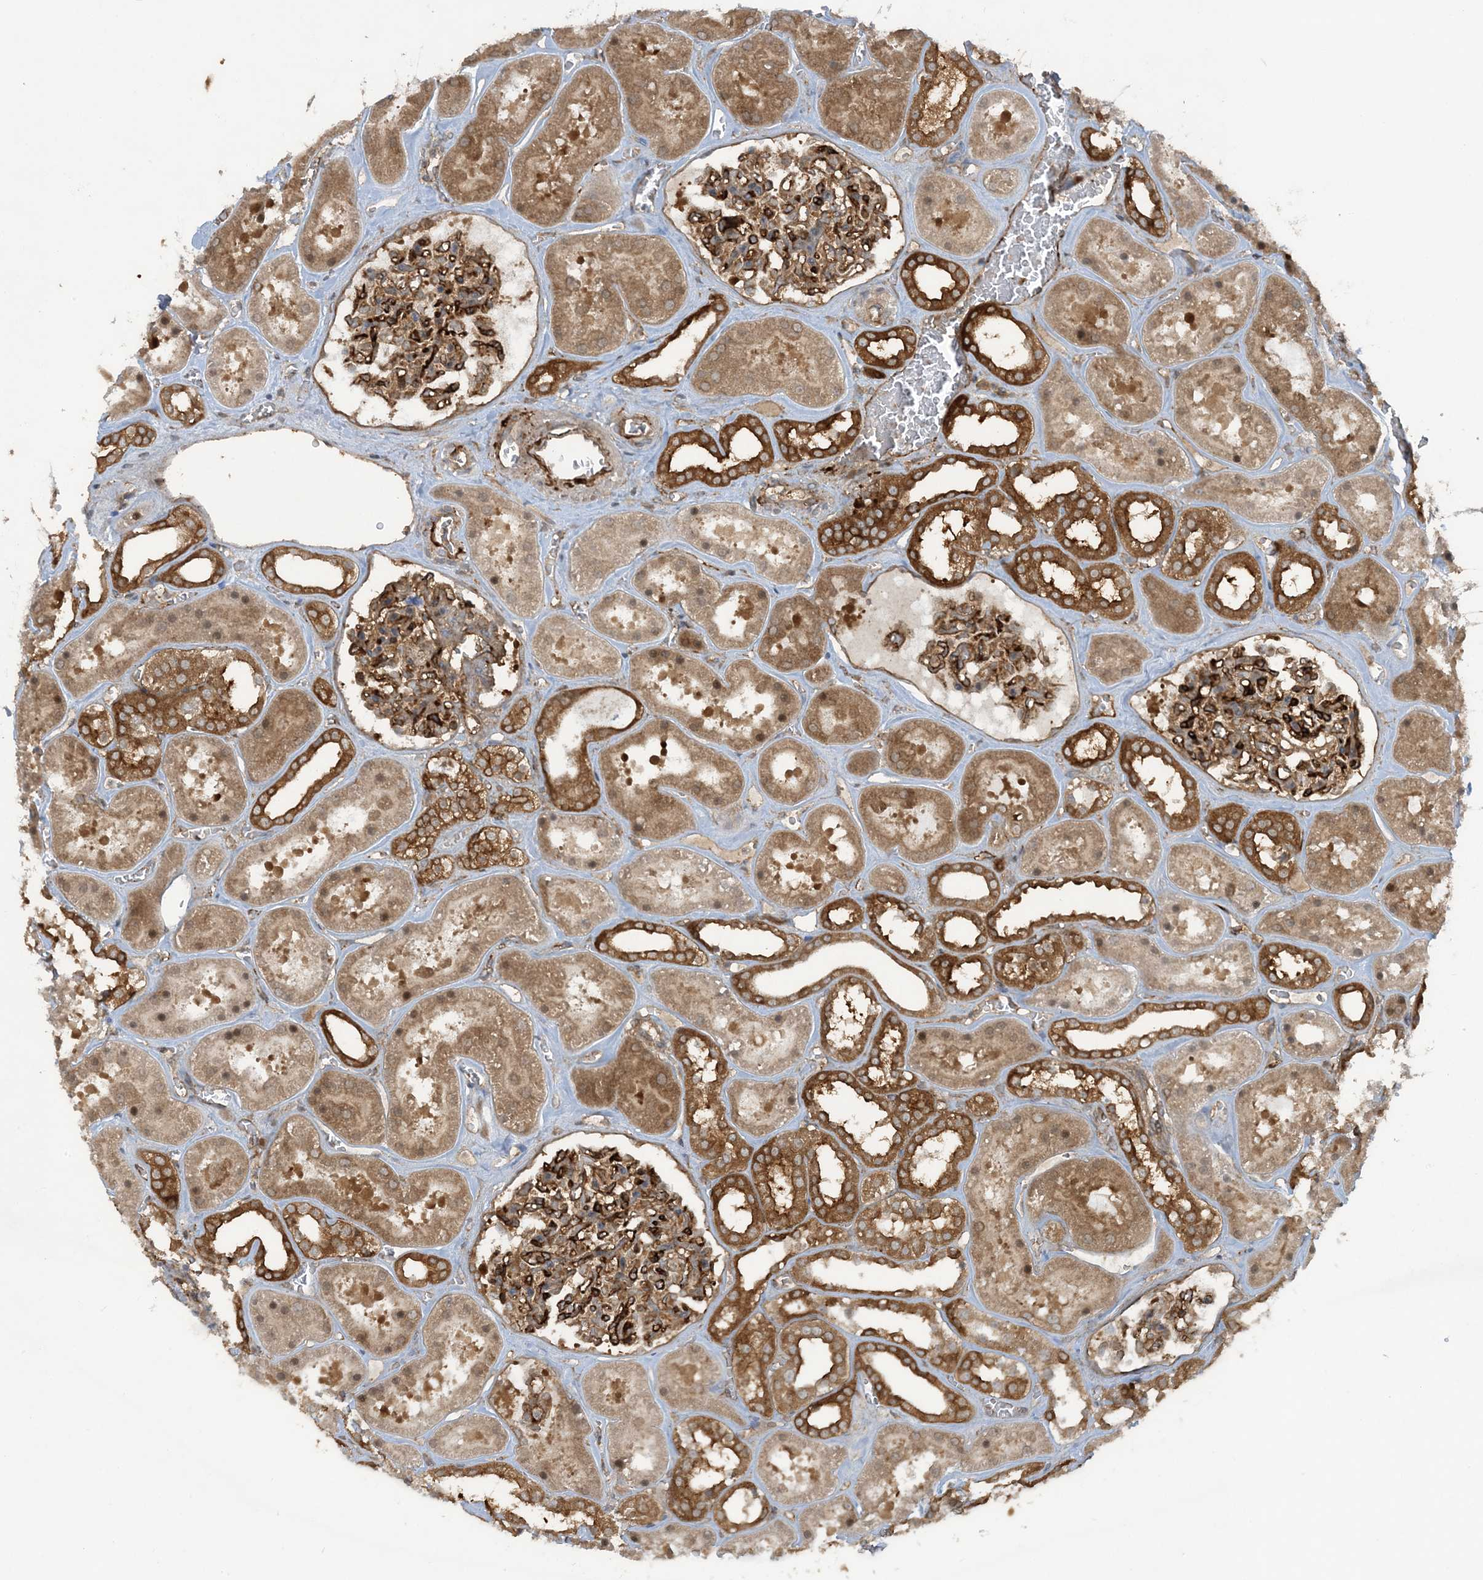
{"staining": {"intensity": "strong", "quantity": ">75%", "location": "cytoplasmic/membranous"}, "tissue": "kidney", "cell_type": "Cells in glomeruli", "image_type": "normal", "snomed": [{"axis": "morphology", "description": "Normal tissue, NOS"}, {"axis": "topography", "description": "Kidney"}], "caption": "Immunohistochemical staining of benign kidney shows high levels of strong cytoplasmic/membranous staining in approximately >75% of cells in glomeruli.", "gene": "STAM2", "patient": {"sex": "female", "age": 41}}